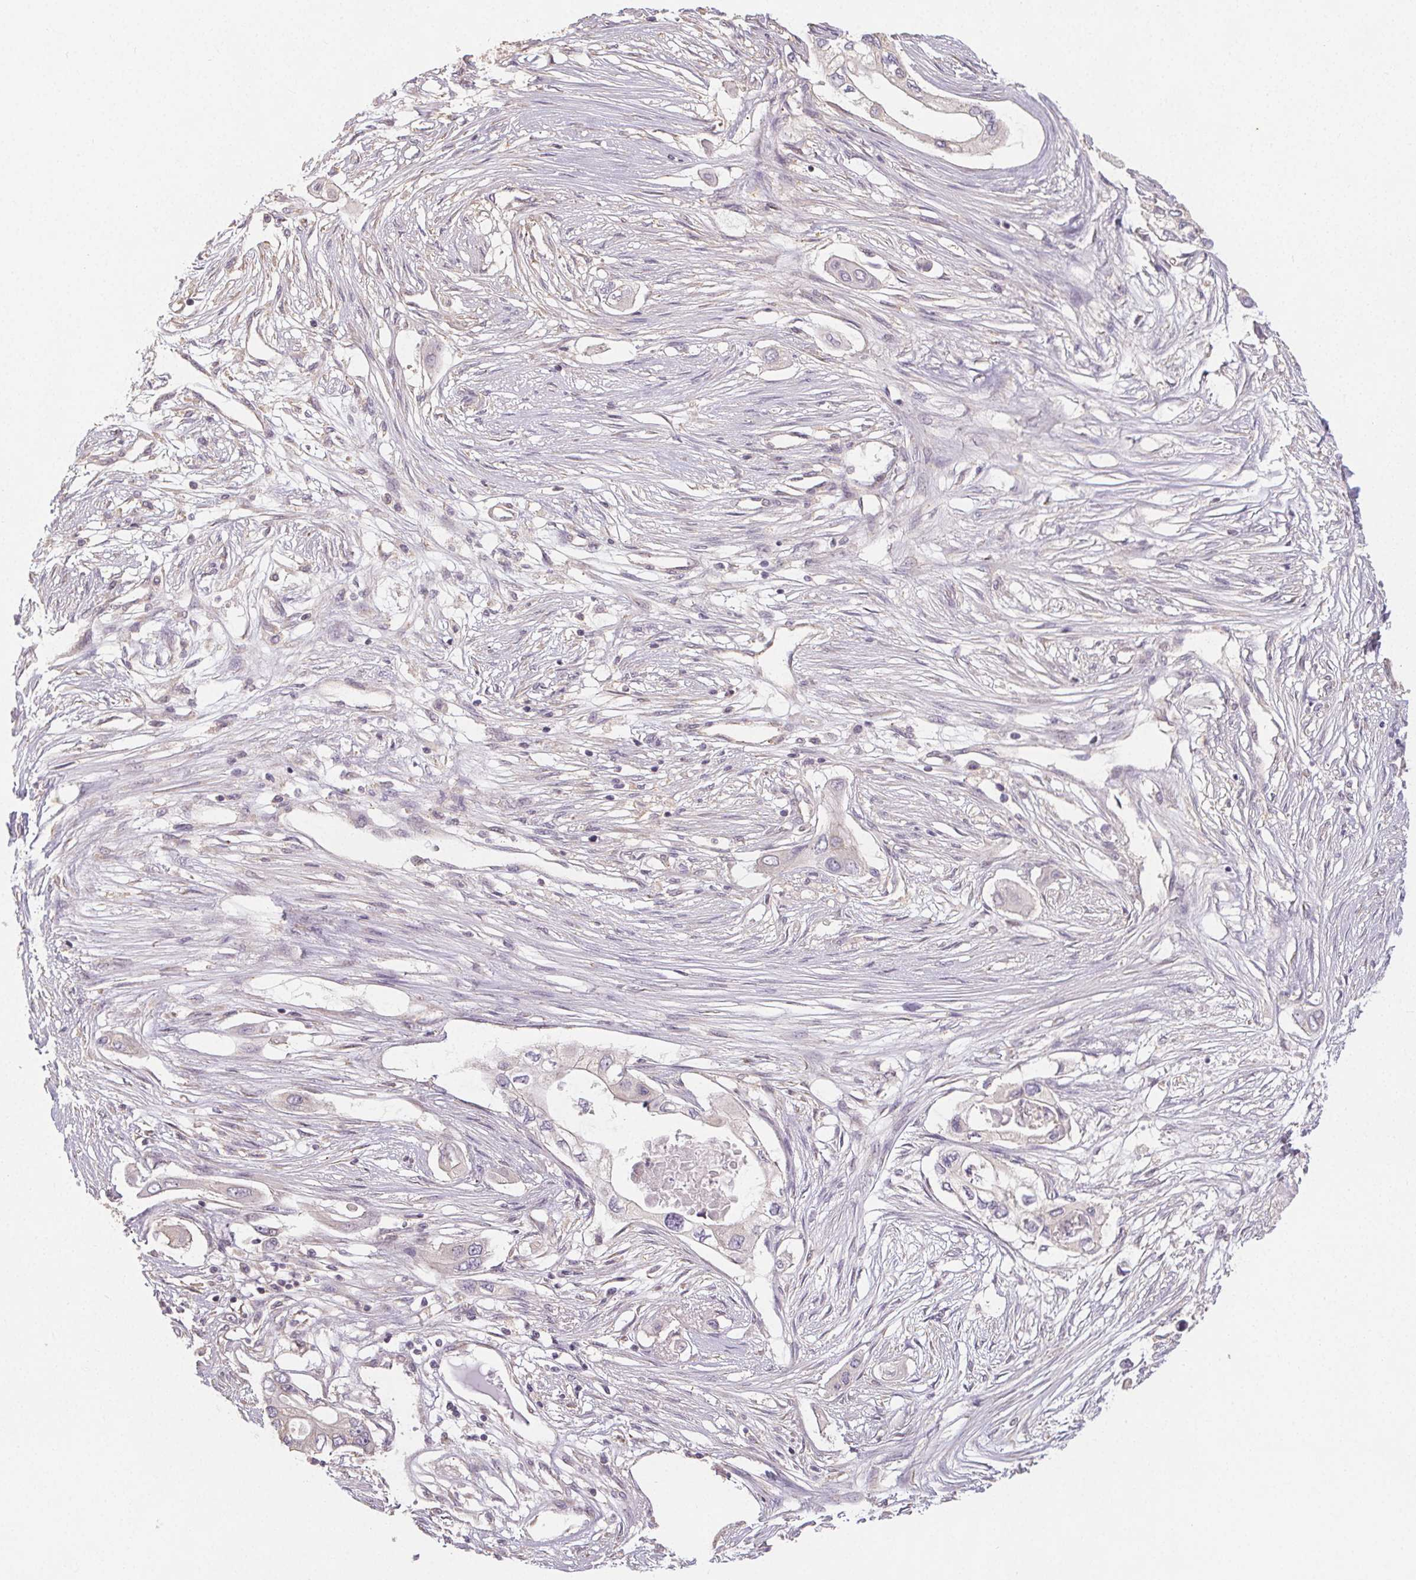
{"staining": {"intensity": "negative", "quantity": "none", "location": "none"}, "tissue": "pancreatic cancer", "cell_type": "Tumor cells", "image_type": "cancer", "snomed": [{"axis": "morphology", "description": "Adenocarcinoma, NOS"}, {"axis": "topography", "description": "Pancreas"}], "caption": "An immunohistochemistry histopathology image of adenocarcinoma (pancreatic) is shown. There is no staining in tumor cells of adenocarcinoma (pancreatic). The staining was performed using DAB to visualize the protein expression in brown, while the nuclei were stained in blue with hematoxylin (Magnification: 20x).", "gene": "SLC26A2", "patient": {"sex": "female", "age": 63}}